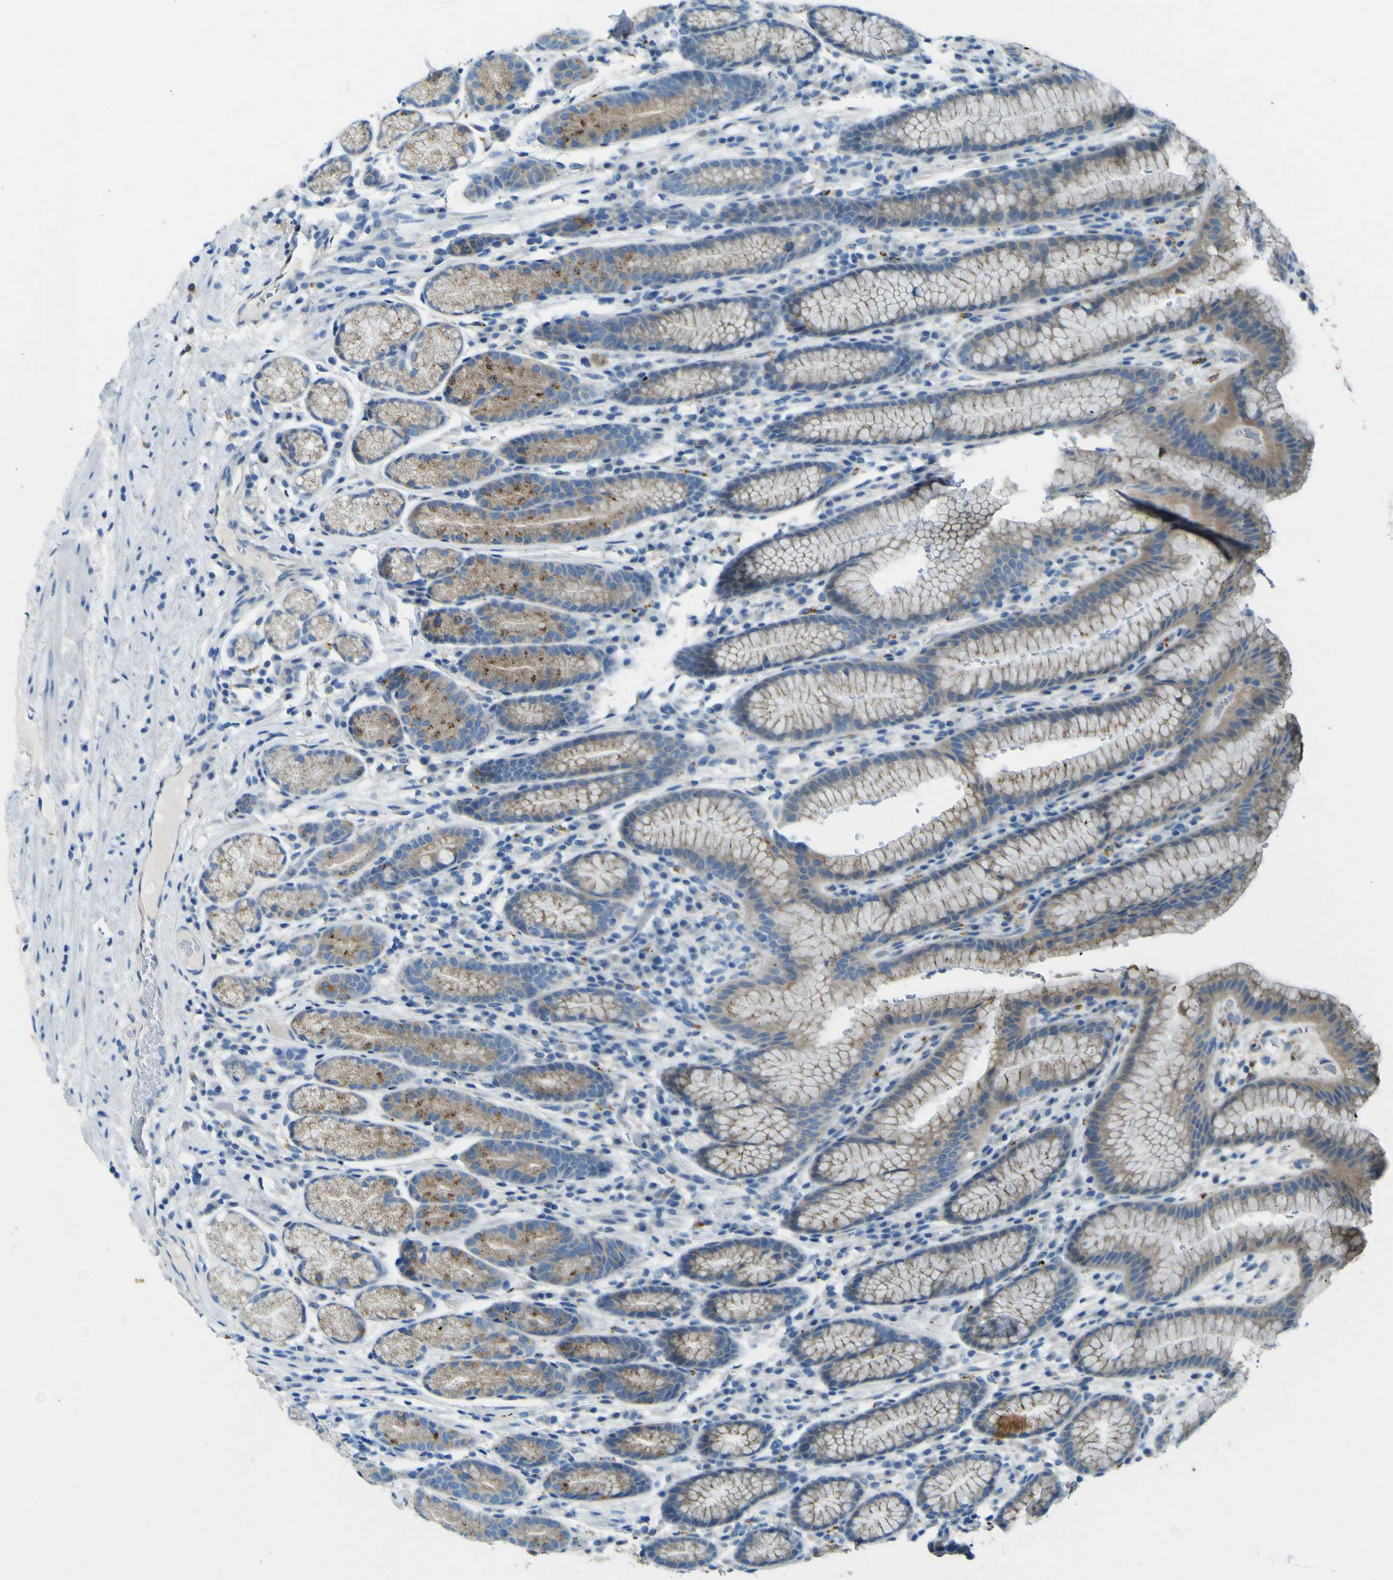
{"staining": {"intensity": "moderate", "quantity": "25%-75%", "location": "cytoplasmic/membranous"}, "tissue": "stomach", "cell_type": "Glandular cells", "image_type": "normal", "snomed": [{"axis": "morphology", "description": "Normal tissue, NOS"}, {"axis": "topography", "description": "Stomach, lower"}], "caption": "Protein positivity by immunohistochemistry (IHC) demonstrates moderate cytoplasmic/membranous expression in approximately 25%-75% of glandular cells in normal stomach.", "gene": "PDE9A", "patient": {"sex": "male", "age": 52}}